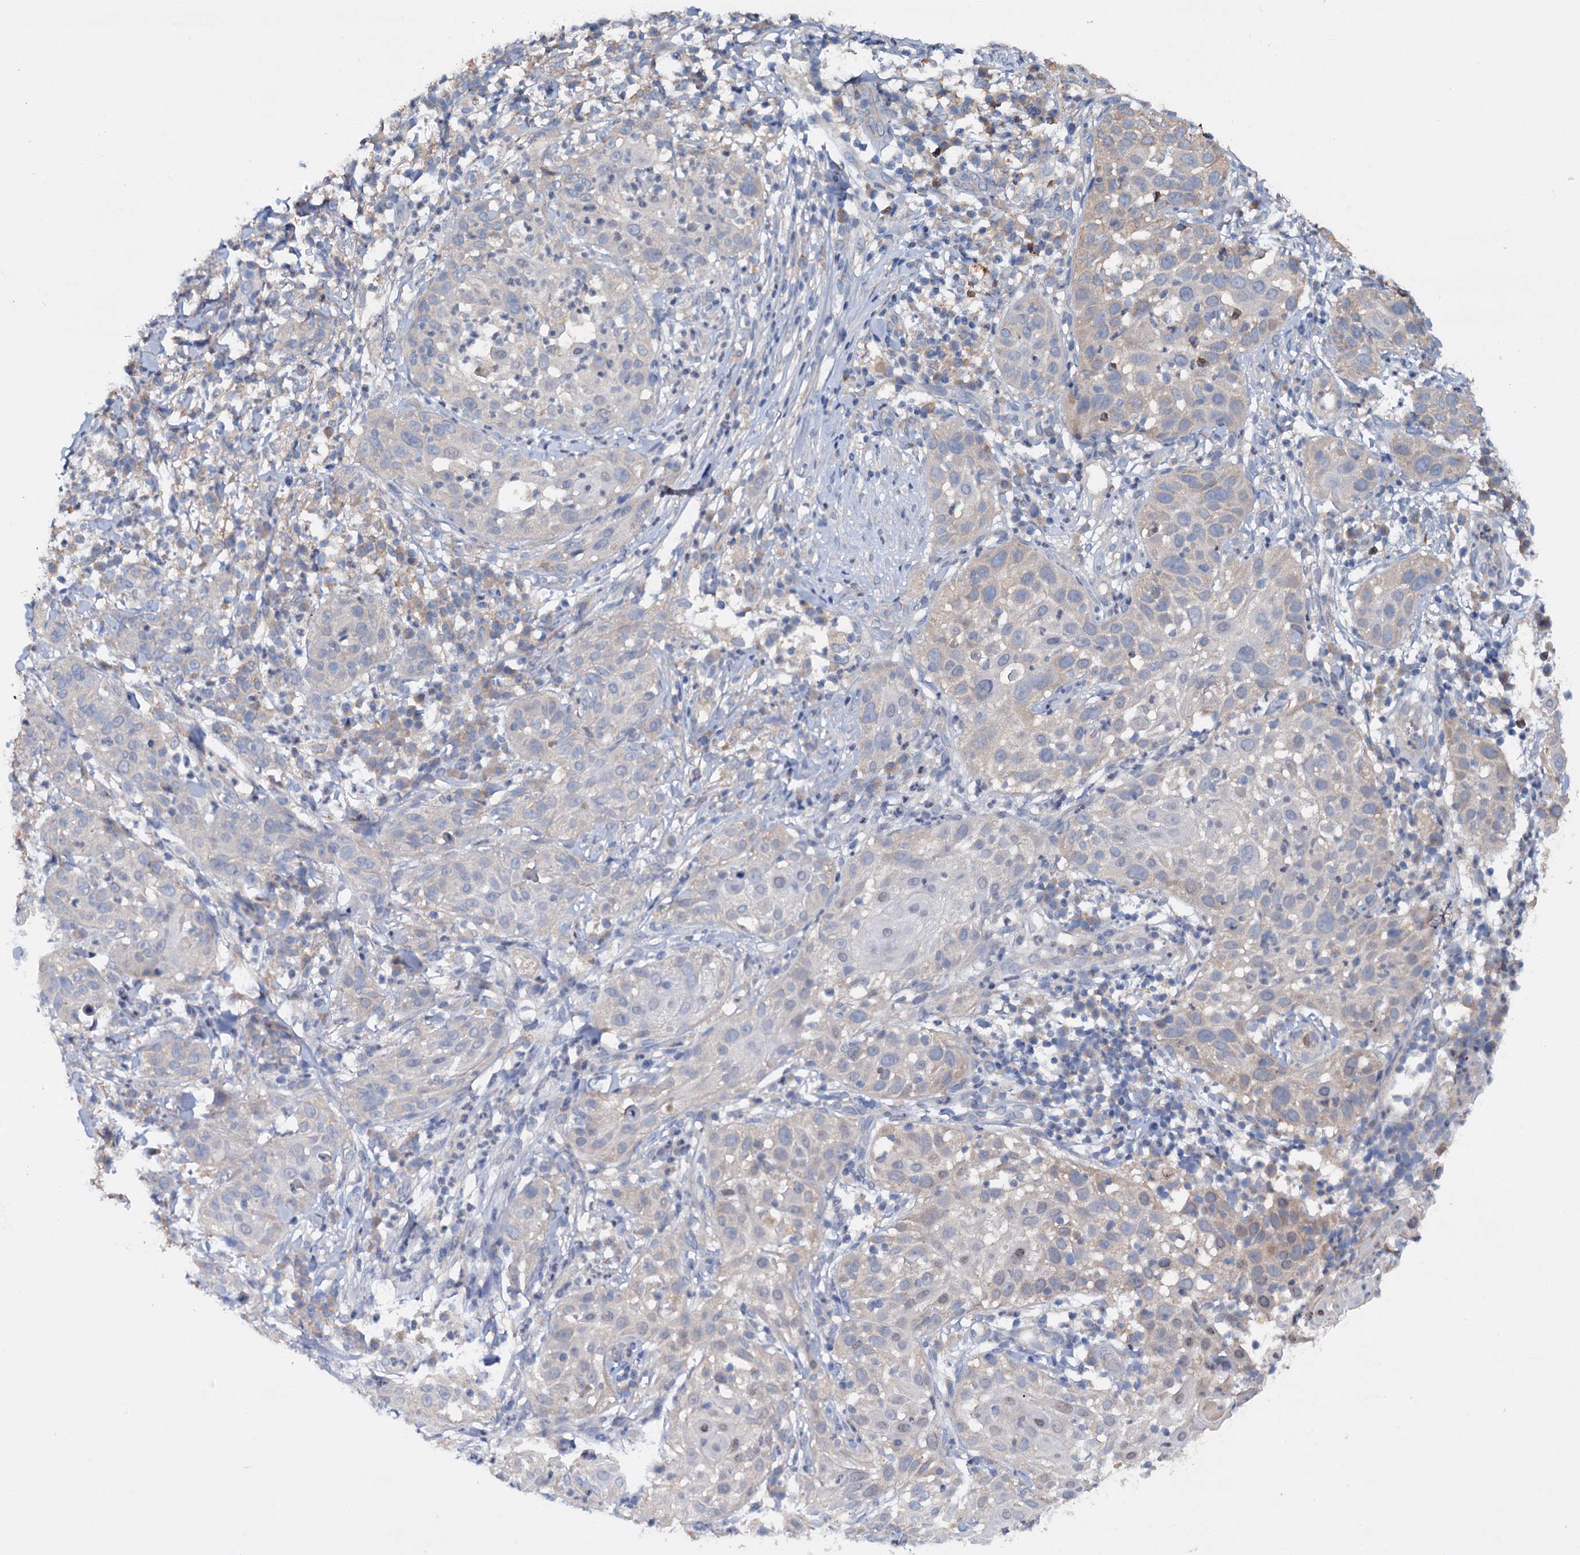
{"staining": {"intensity": "negative", "quantity": "none", "location": "none"}, "tissue": "skin cancer", "cell_type": "Tumor cells", "image_type": "cancer", "snomed": [{"axis": "morphology", "description": "Squamous cell carcinoma, NOS"}, {"axis": "topography", "description": "Skin"}], "caption": "The IHC photomicrograph has no significant staining in tumor cells of skin cancer (squamous cell carcinoma) tissue.", "gene": "ETFBKMT", "patient": {"sex": "female", "age": 44}}